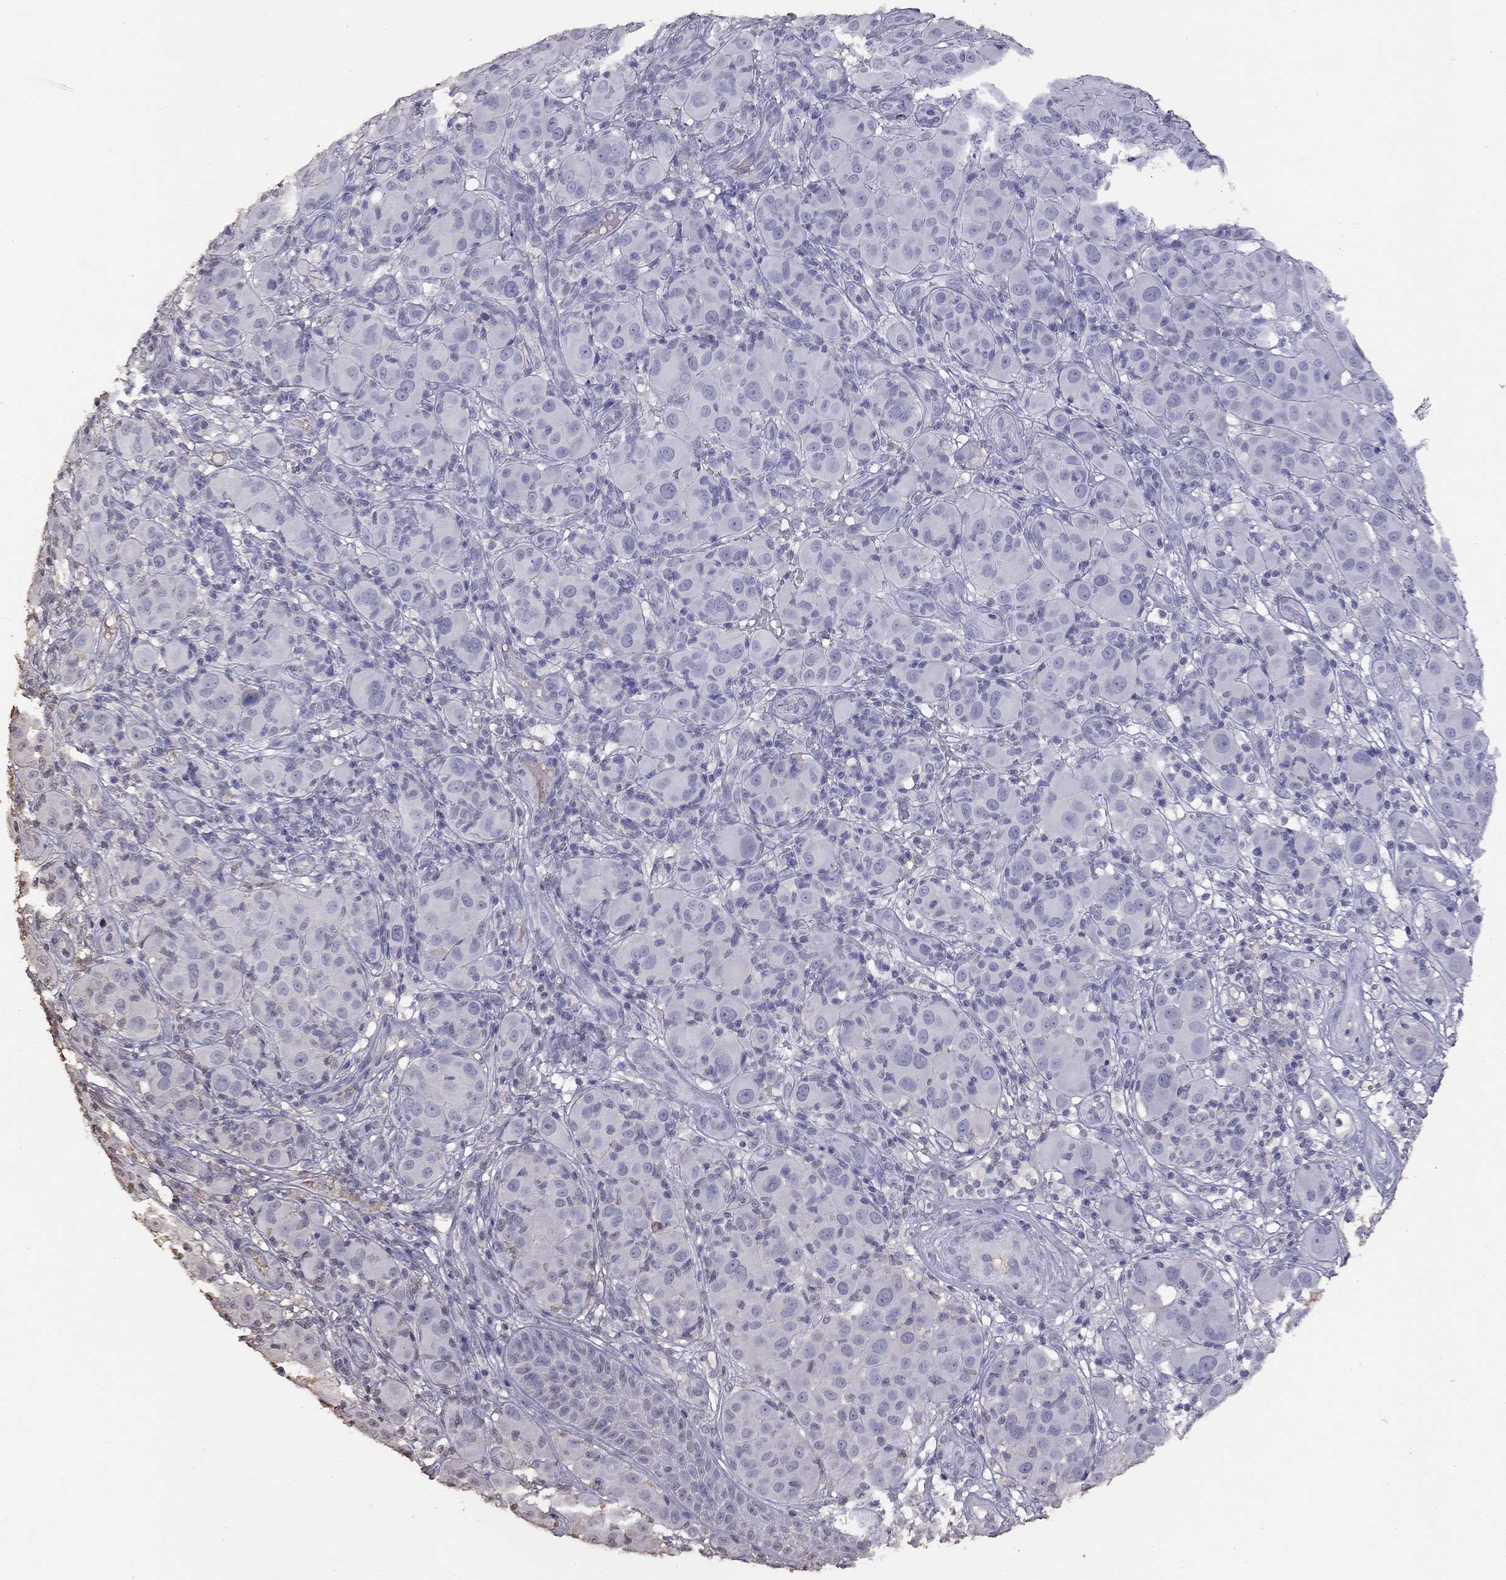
{"staining": {"intensity": "negative", "quantity": "none", "location": "none"}, "tissue": "melanoma", "cell_type": "Tumor cells", "image_type": "cancer", "snomed": [{"axis": "morphology", "description": "Malignant melanoma, NOS"}, {"axis": "topography", "description": "Skin"}], "caption": "IHC image of human melanoma stained for a protein (brown), which reveals no expression in tumor cells.", "gene": "SUN3", "patient": {"sex": "female", "age": 87}}